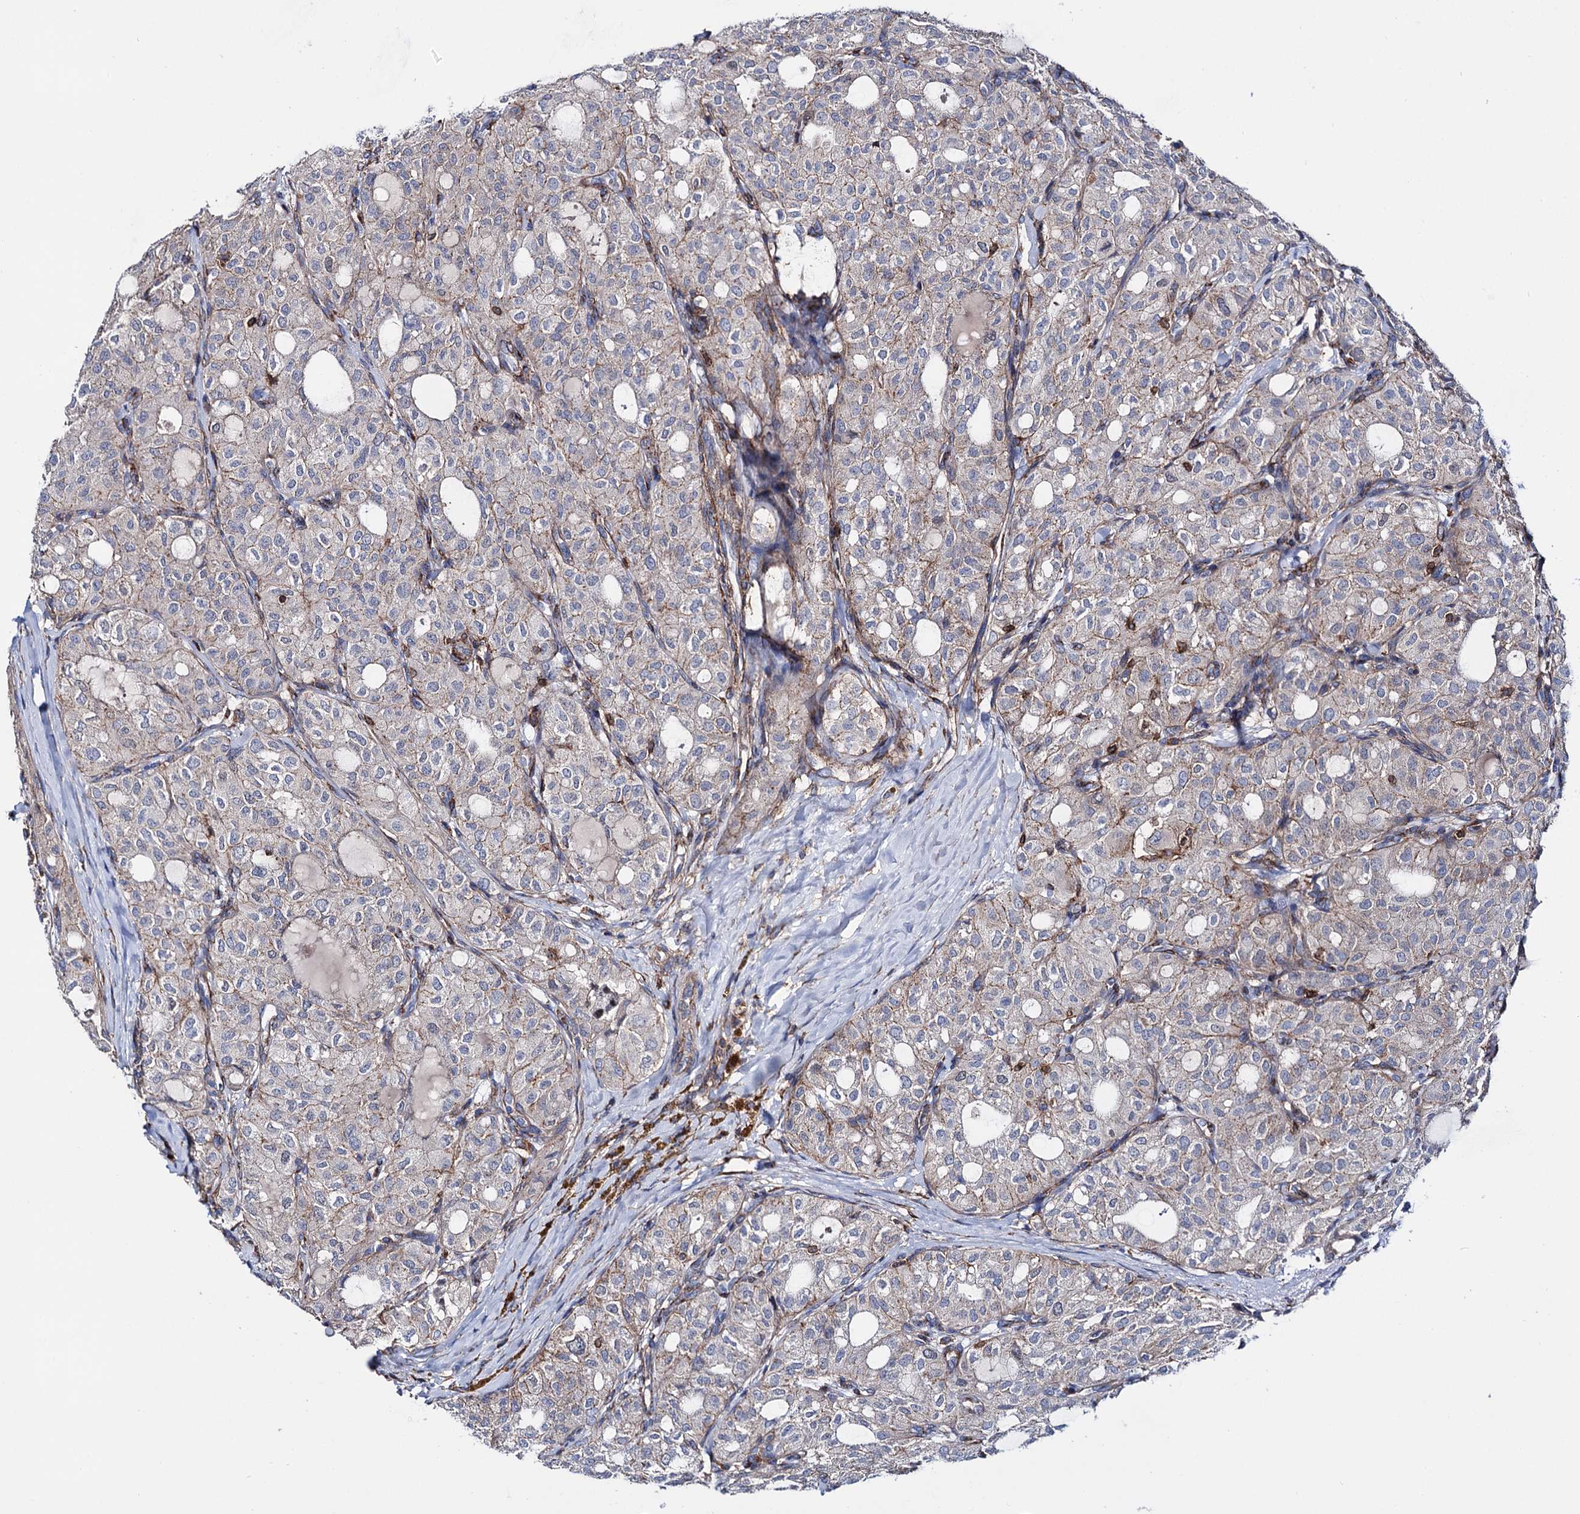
{"staining": {"intensity": "weak", "quantity": "<25%", "location": "cytoplasmic/membranous"}, "tissue": "thyroid cancer", "cell_type": "Tumor cells", "image_type": "cancer", "snomed": [{"axis": "morphology", "description": "Follicular adenoma carcinoma, NOS"}, {"axis": "topography", "description": "Thyroid gland"}], "caption": "This is an IHC image of human thyroid cancer. There is no expression in tumor cells.", "gene": "DEF6", "patient": {"sex": "male", "age": 75}}